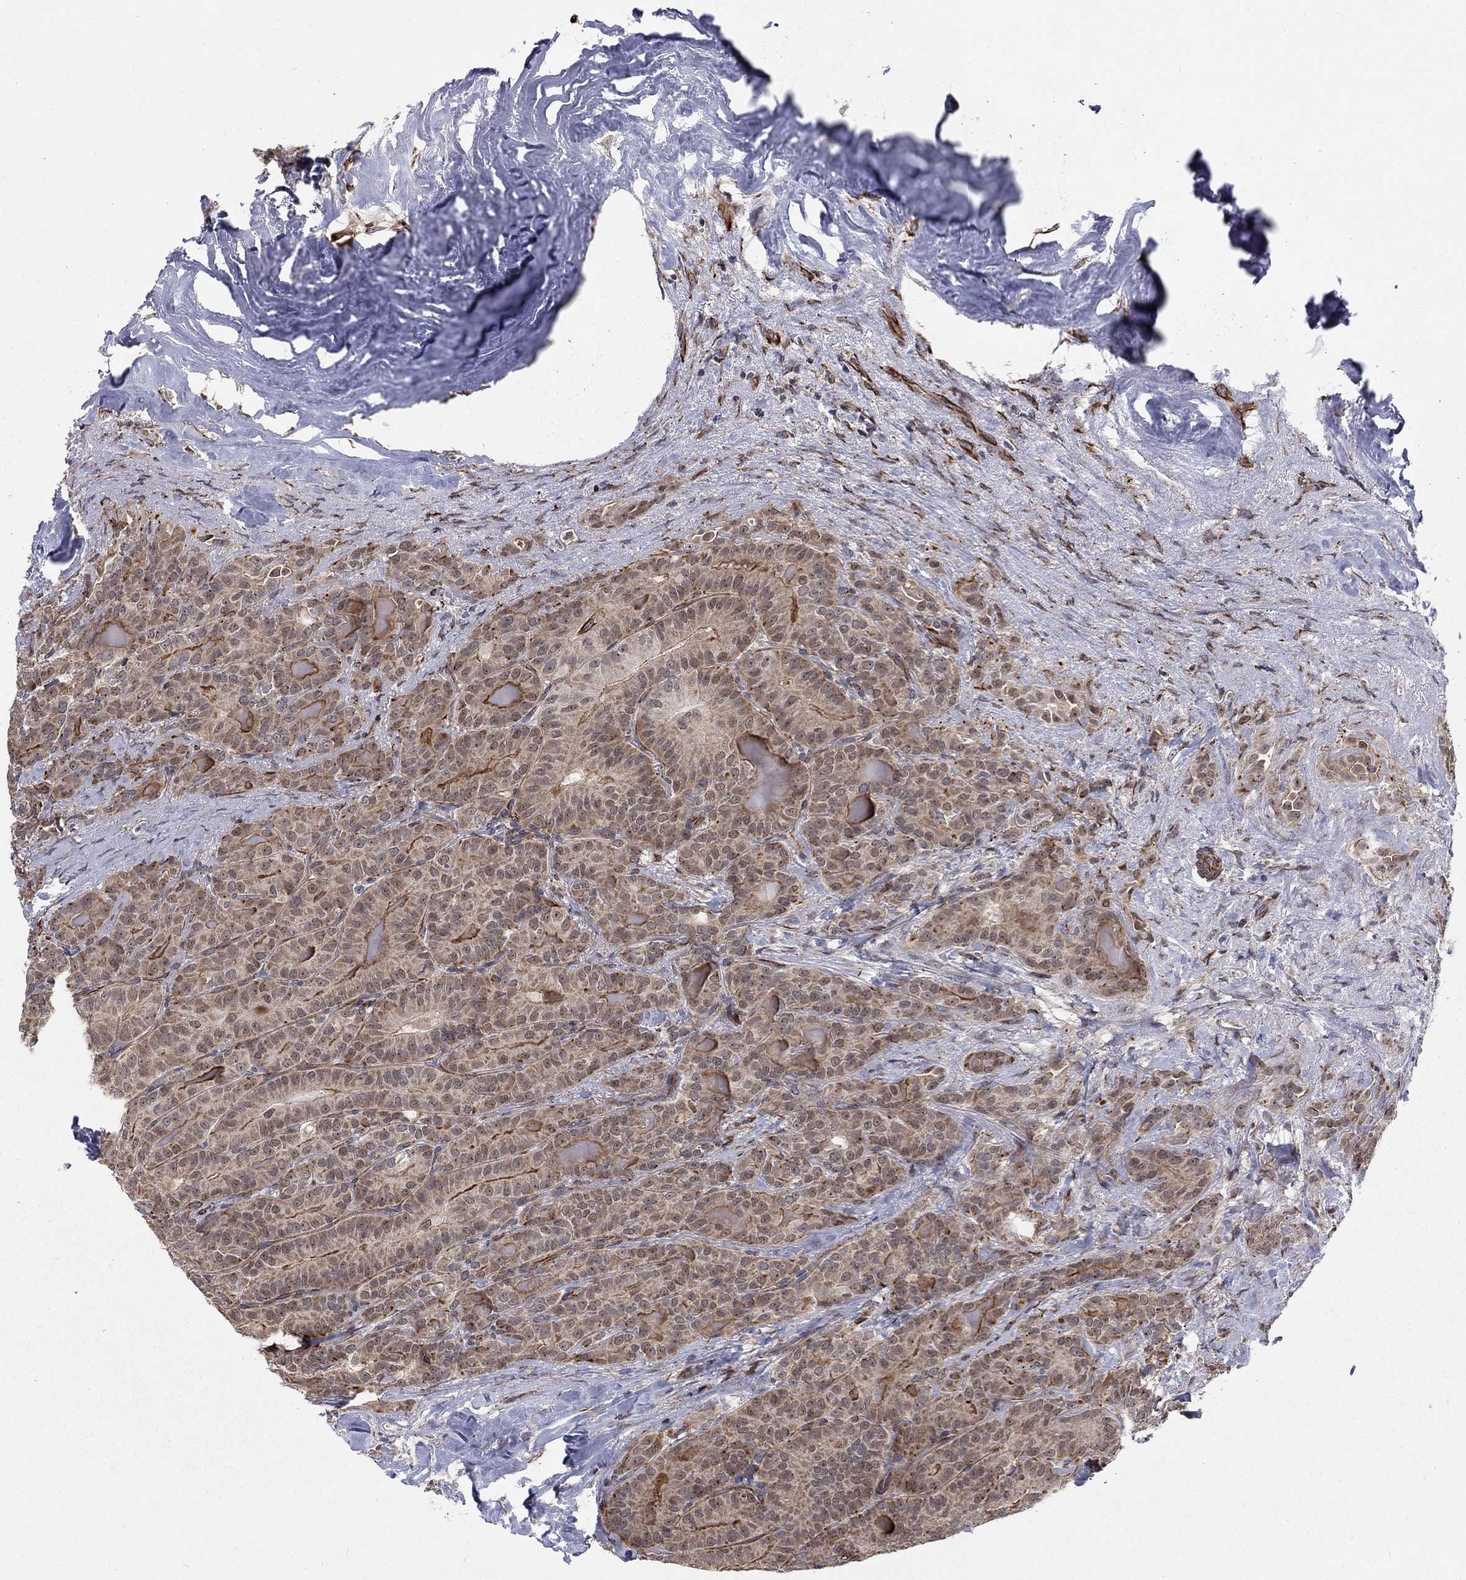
{"staining": {"intensity": "moderate", "quantity": "25%-75%", "location": "cytoplasmic/membranous"}, "tissue": "thyroid cancer", "cell_type": "Tumor cells", "image_type": "cancer", "snomed": [{"axis": "morphology", "description": "Papillary adenocarcinoma, NOS"}, {"axis": "topography", "description": "Thyroid gland"}], "caption": "Thyroid cancer stained with a protein marker exhibits moderate staining in tumor cells.", "gene": "MSRA", "patient": {"sex": "male", "age": 61}}